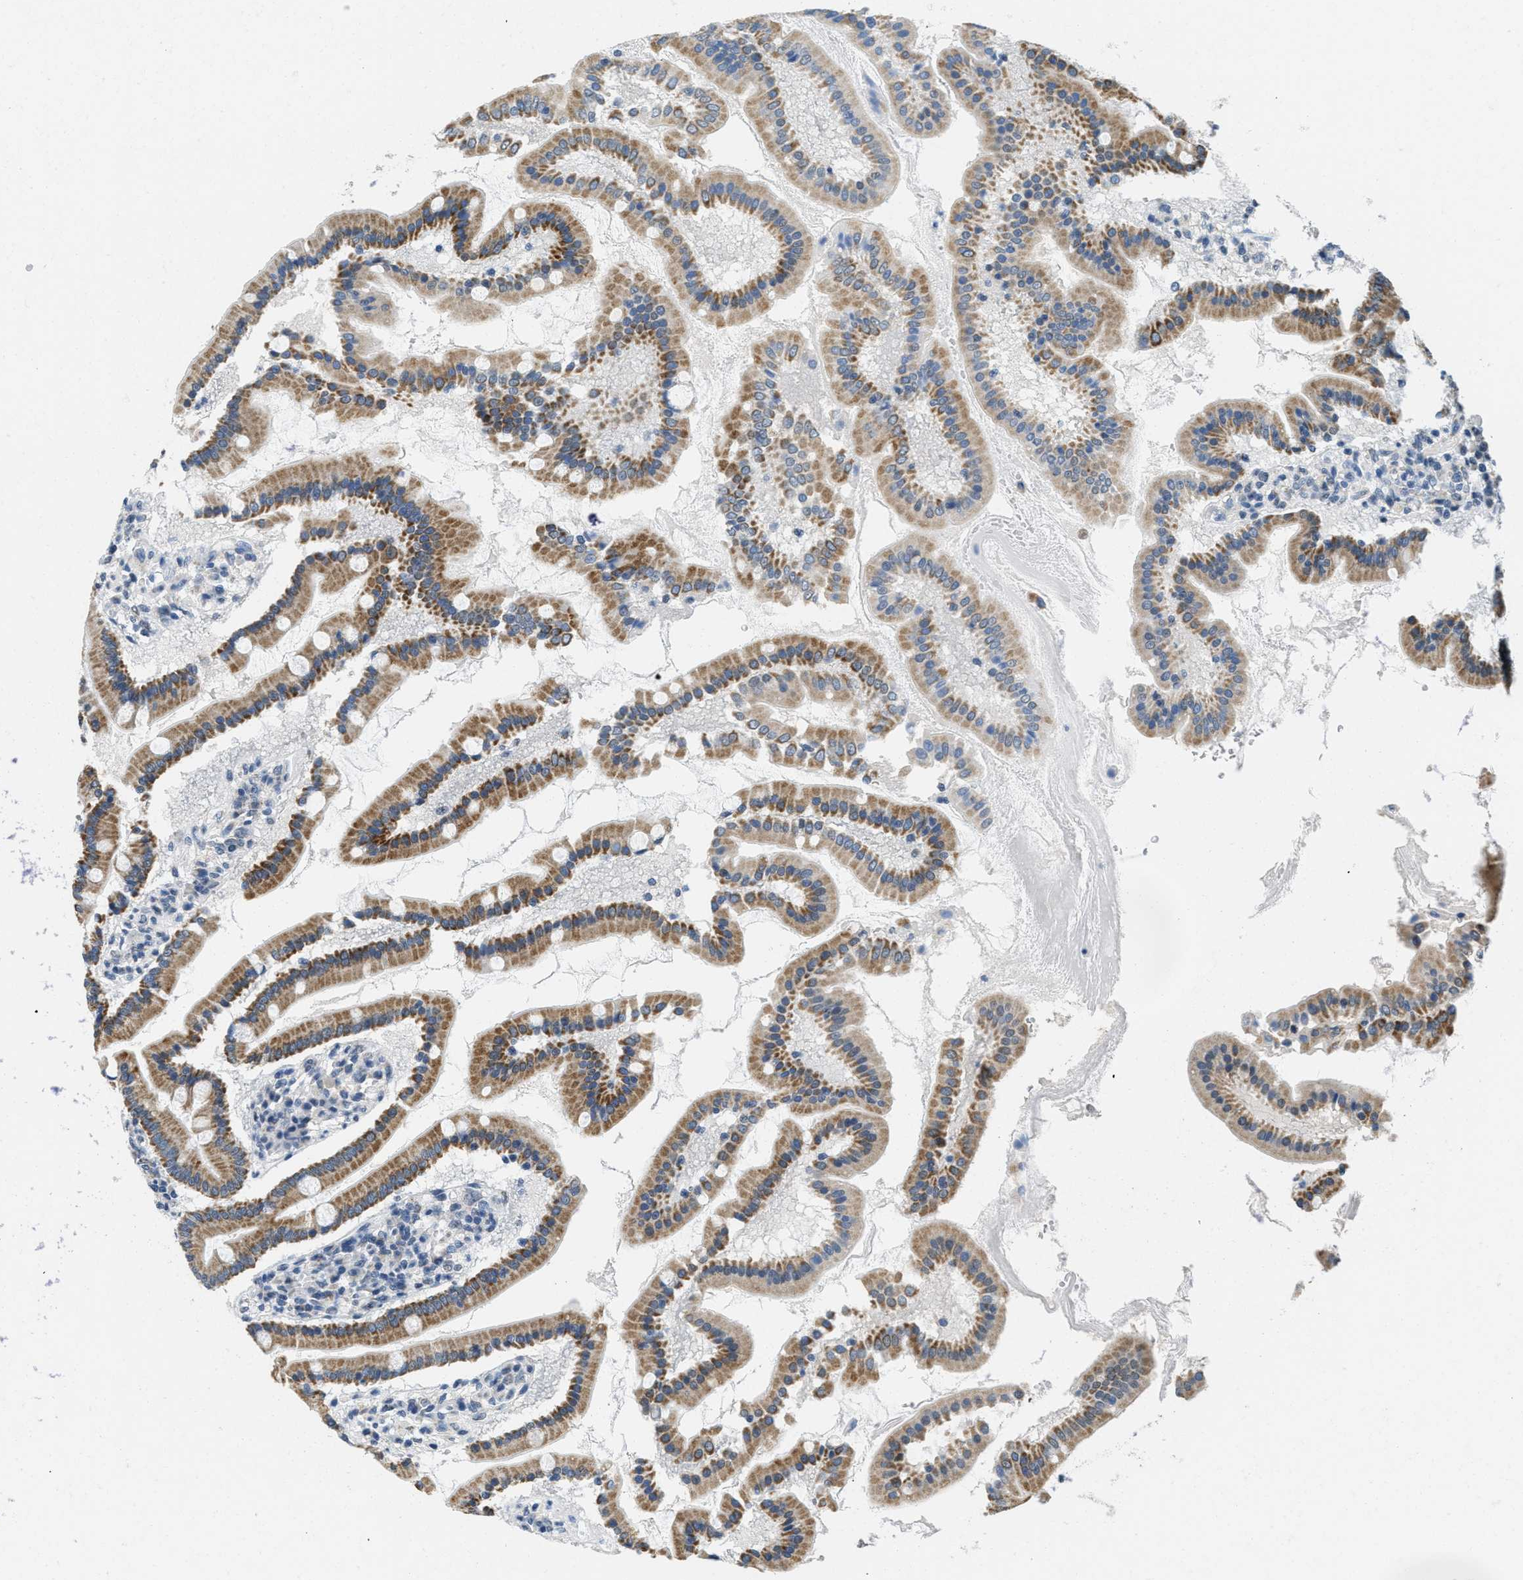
{"staining": {"intensity": "moderate", "quantity": ">75%", "location": "cytoplasmic/membranous"}, "tissue": "duodenum", "cell_type": "Glandular cells", "image_type": "normal", "snomed": [{"axis": "morphology", "description": "Normal tissue, NOS"}, {"axis": "topography", "description": "Duodenum"}], "caption": "Brown immunohistochemical staining in unremarkable human duodenum demonstrates moderate cytoplasmic/membranous expression in about >75% of glandular cells. (DAB (3,3'-diaminobenzidine) = brown stain, brightfield microscopy at high magnification).", "gene": "TOMM70", "patient": {"sex": "male", "age": 50}}